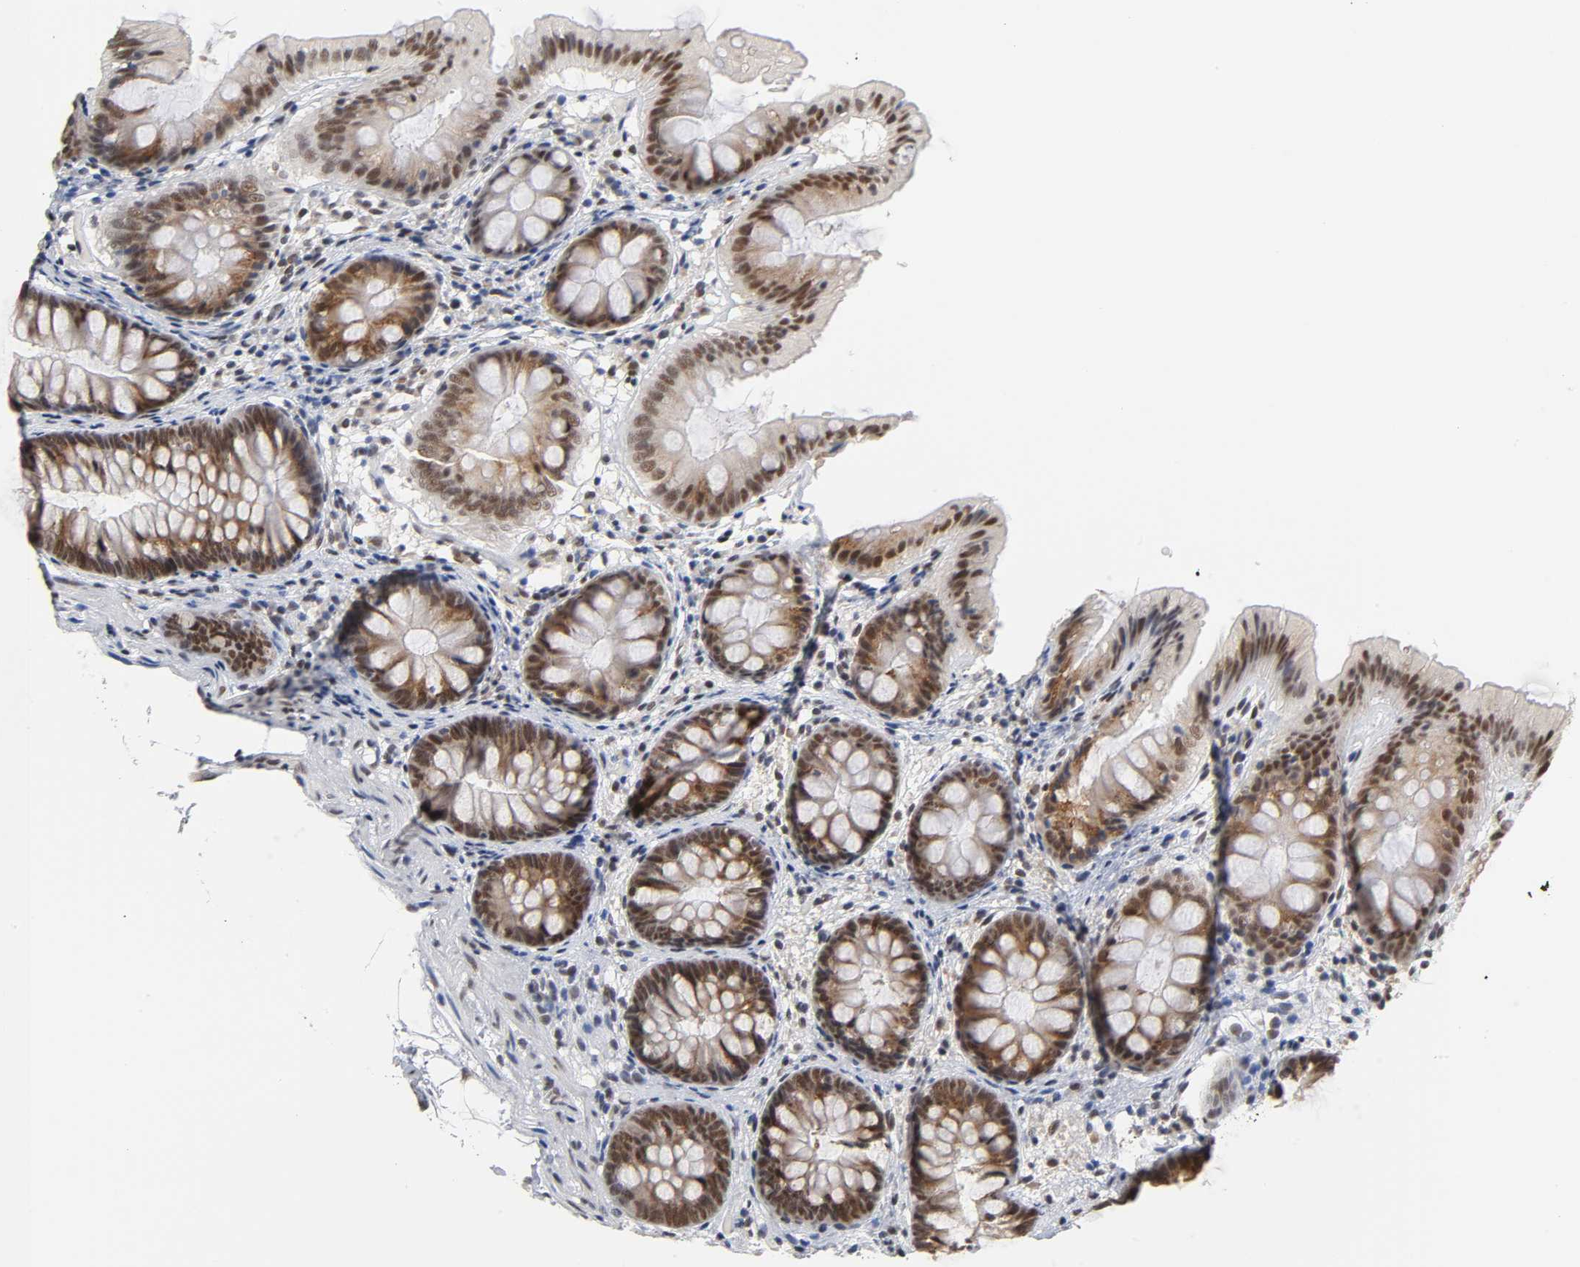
{"staining": {"intensity": "moderate", "quantity": ">75%", "location": "nuclear"}, "tissue": "colon", "cell_type": "Endothelial cells", "image_type": "normal", "snomed": [{"axis": "morphology", "description": "Normal tissue, NOS"}, {"axis": "topography", "description": "Smooth muscle"}, {"axis": "topography", "description": "Colon"}], "caption": "Approximately >75% of endothelial cells in normal human colon show moderate nuclear protein positivity as visualized by brown immunohistochemical staining.", "gene": "TRIM33", "patient": {"sex": "male", "age": 67}}